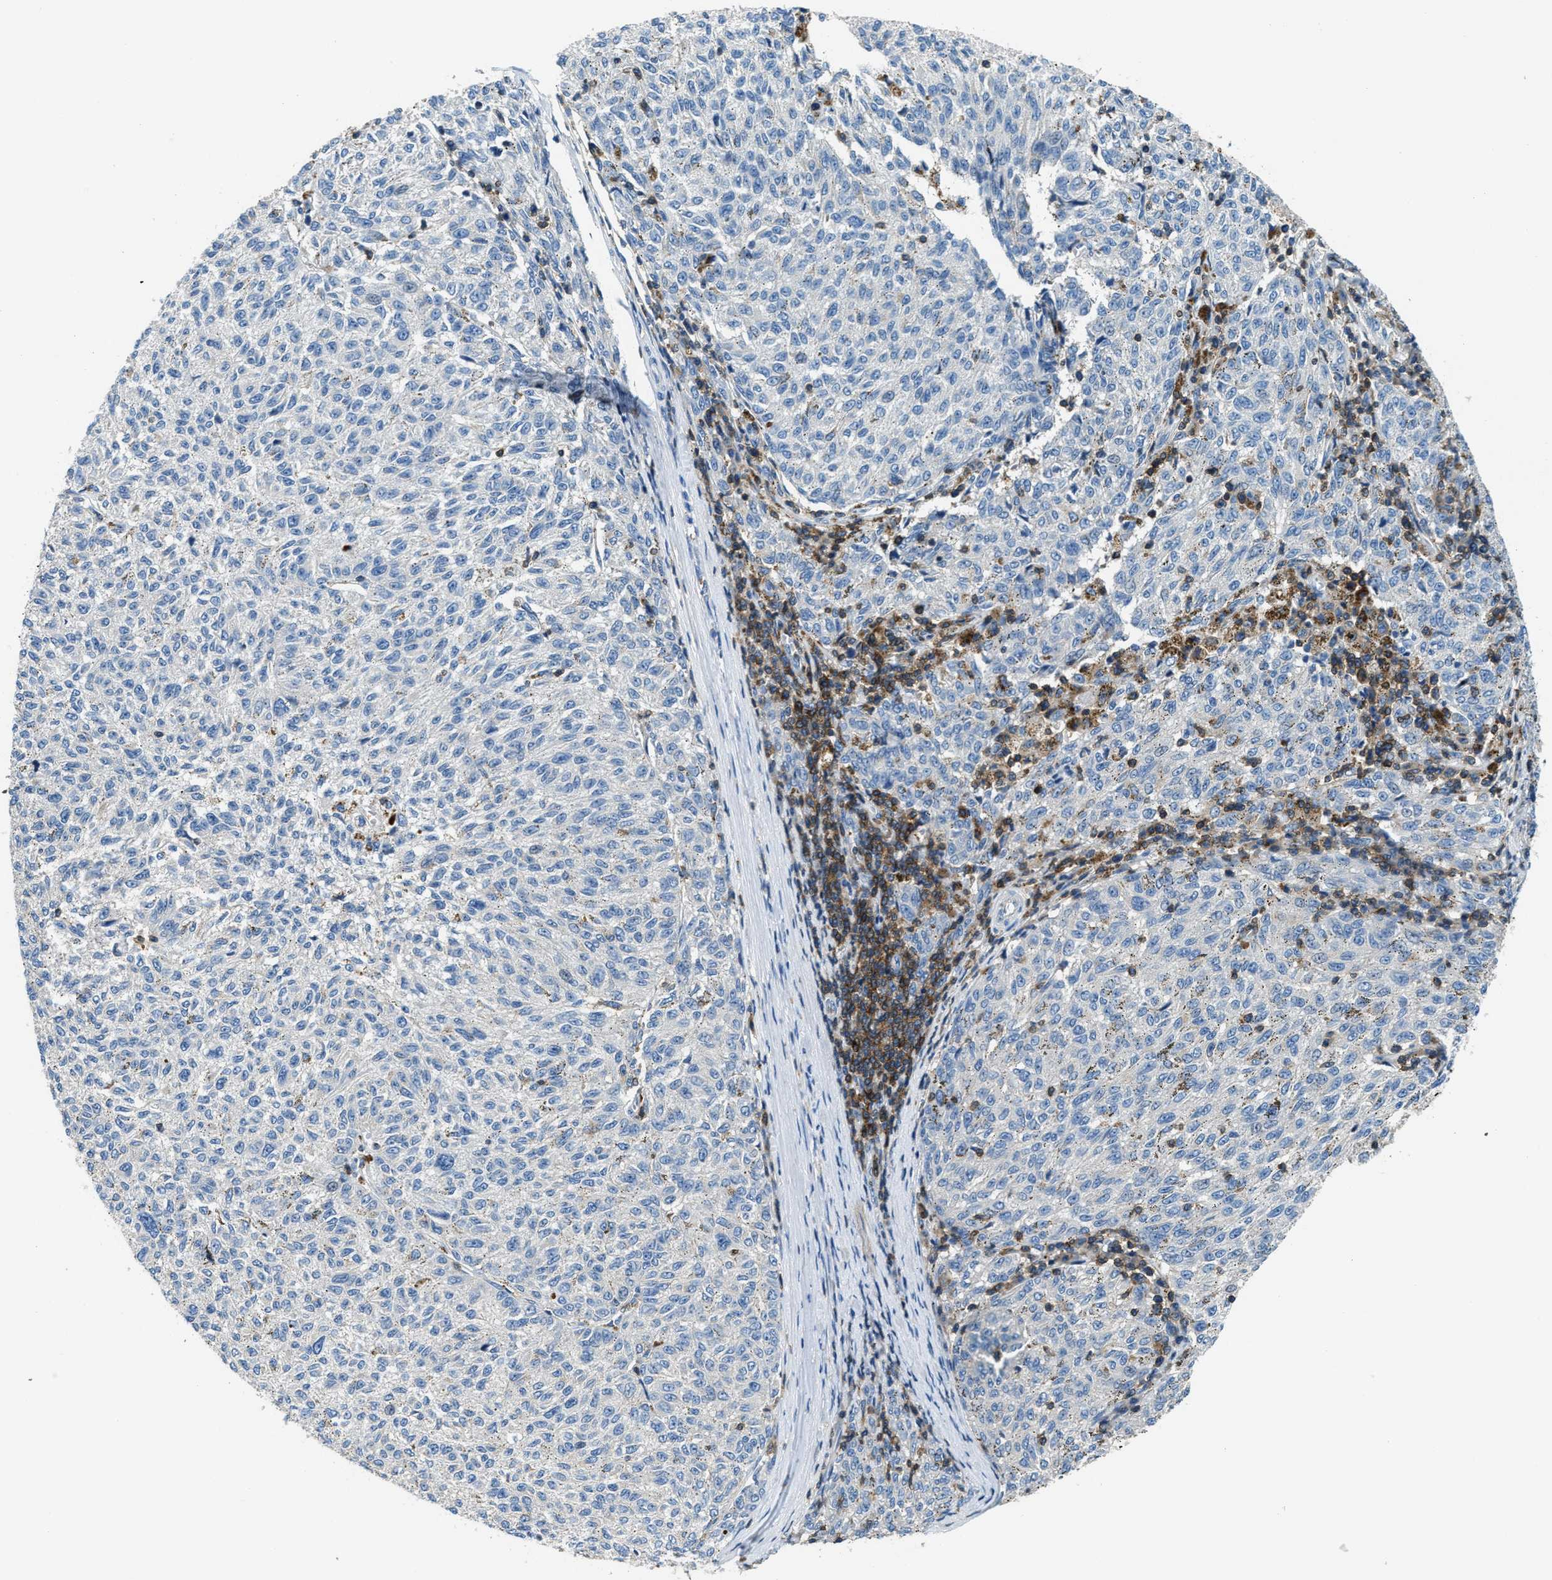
{"staining": {"intensity": "negative", "quantity": "none", "location": "none"}, "tissue": "melanoma", "cell_type": "Tumor cells", "image_type": "cancer", "snomed": [{"axis": "morphology", "description": "Malignant melanoma, NOS"}, {"axis": "topography", "description": "Skin"}], "caption": "Protein analysis of malignant melanoma reveals no significant expression in tumor cells.", "gene": "MYO1G", "patient": {"sex": "female", "age": 72}}